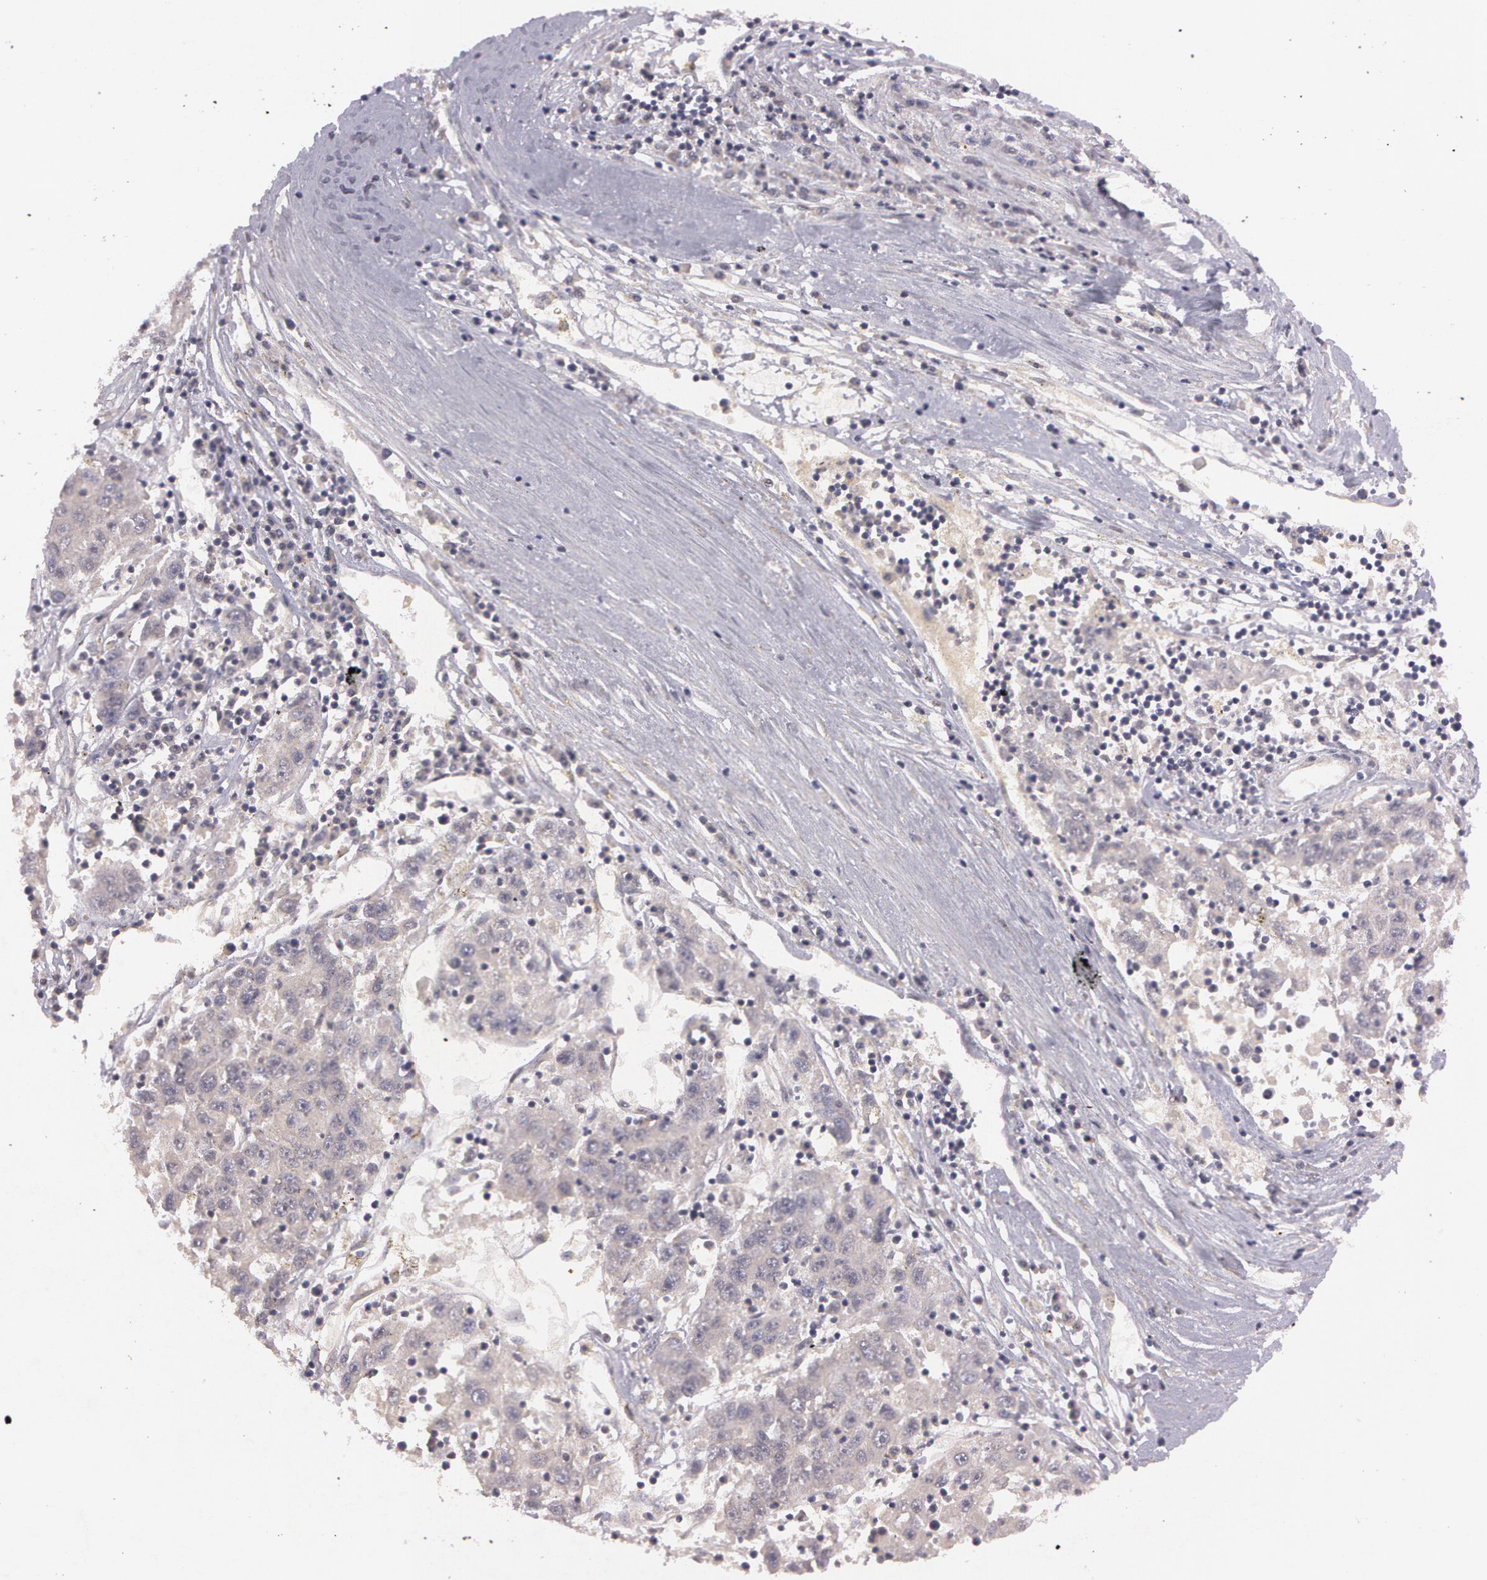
{"staining": {"intensity": "weak", "quantity": ">75%", "location": "cytoplasmic/membranous"}, "tissue": "liver cancer", "cell_type": "Tumor cells", "image_type": "cancer", "snomed": [{"axis": "morphology", "description": "Carcinoma, Hepatocellular, NOS"}, {"axis": "topography", "description": "Liver"}], "caption": "Liver hepatocellular carcinoma stained with immunohistochemistry displays weak cytoplasmic/membranous expression in approximately >75% of tumor cells.", "gene": "MXRA5", "patient": {"sex": "male", "age": 49}}